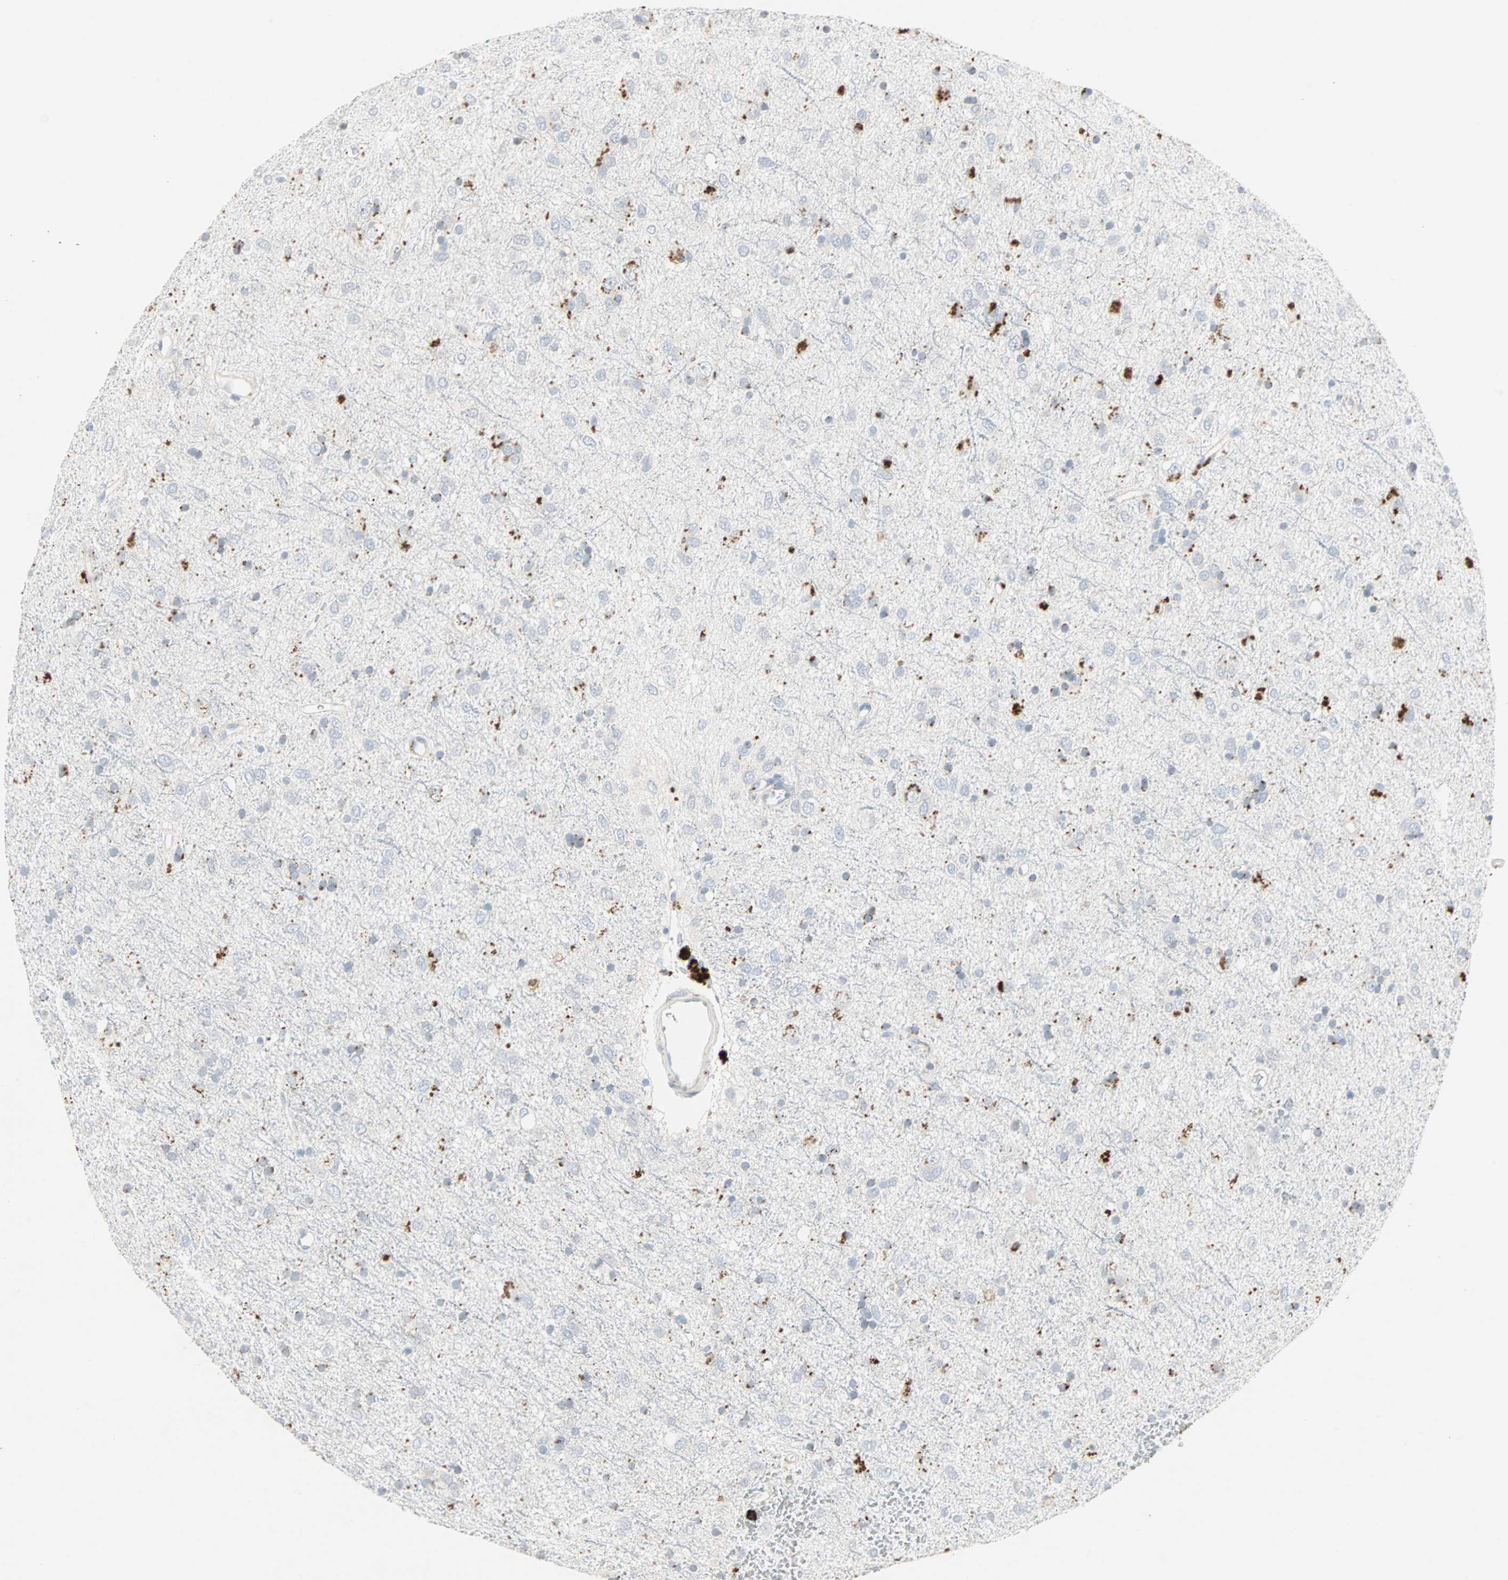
{"staining": {"intensity": "strong", "quantity": "<25%", "location": "cytoplasmic/membranous"}, "tissue": "glioma", "cell_type": "Tumor cells", "image_type": "cancer", "snomed": [{"axis": "morphology", "description": "Glioma, malignant, Low grade"}, {"axis": "topography", "description": "Brain"}], "caption": "Immunohistochemical staining of malignant glioma (low-grade) demonstrates strong cytoplasmic/membranous protein staining in approximately <25% of tumor cells.", "gene": "CEACAM6", "patient": {"sex": "male", "age": 77}}